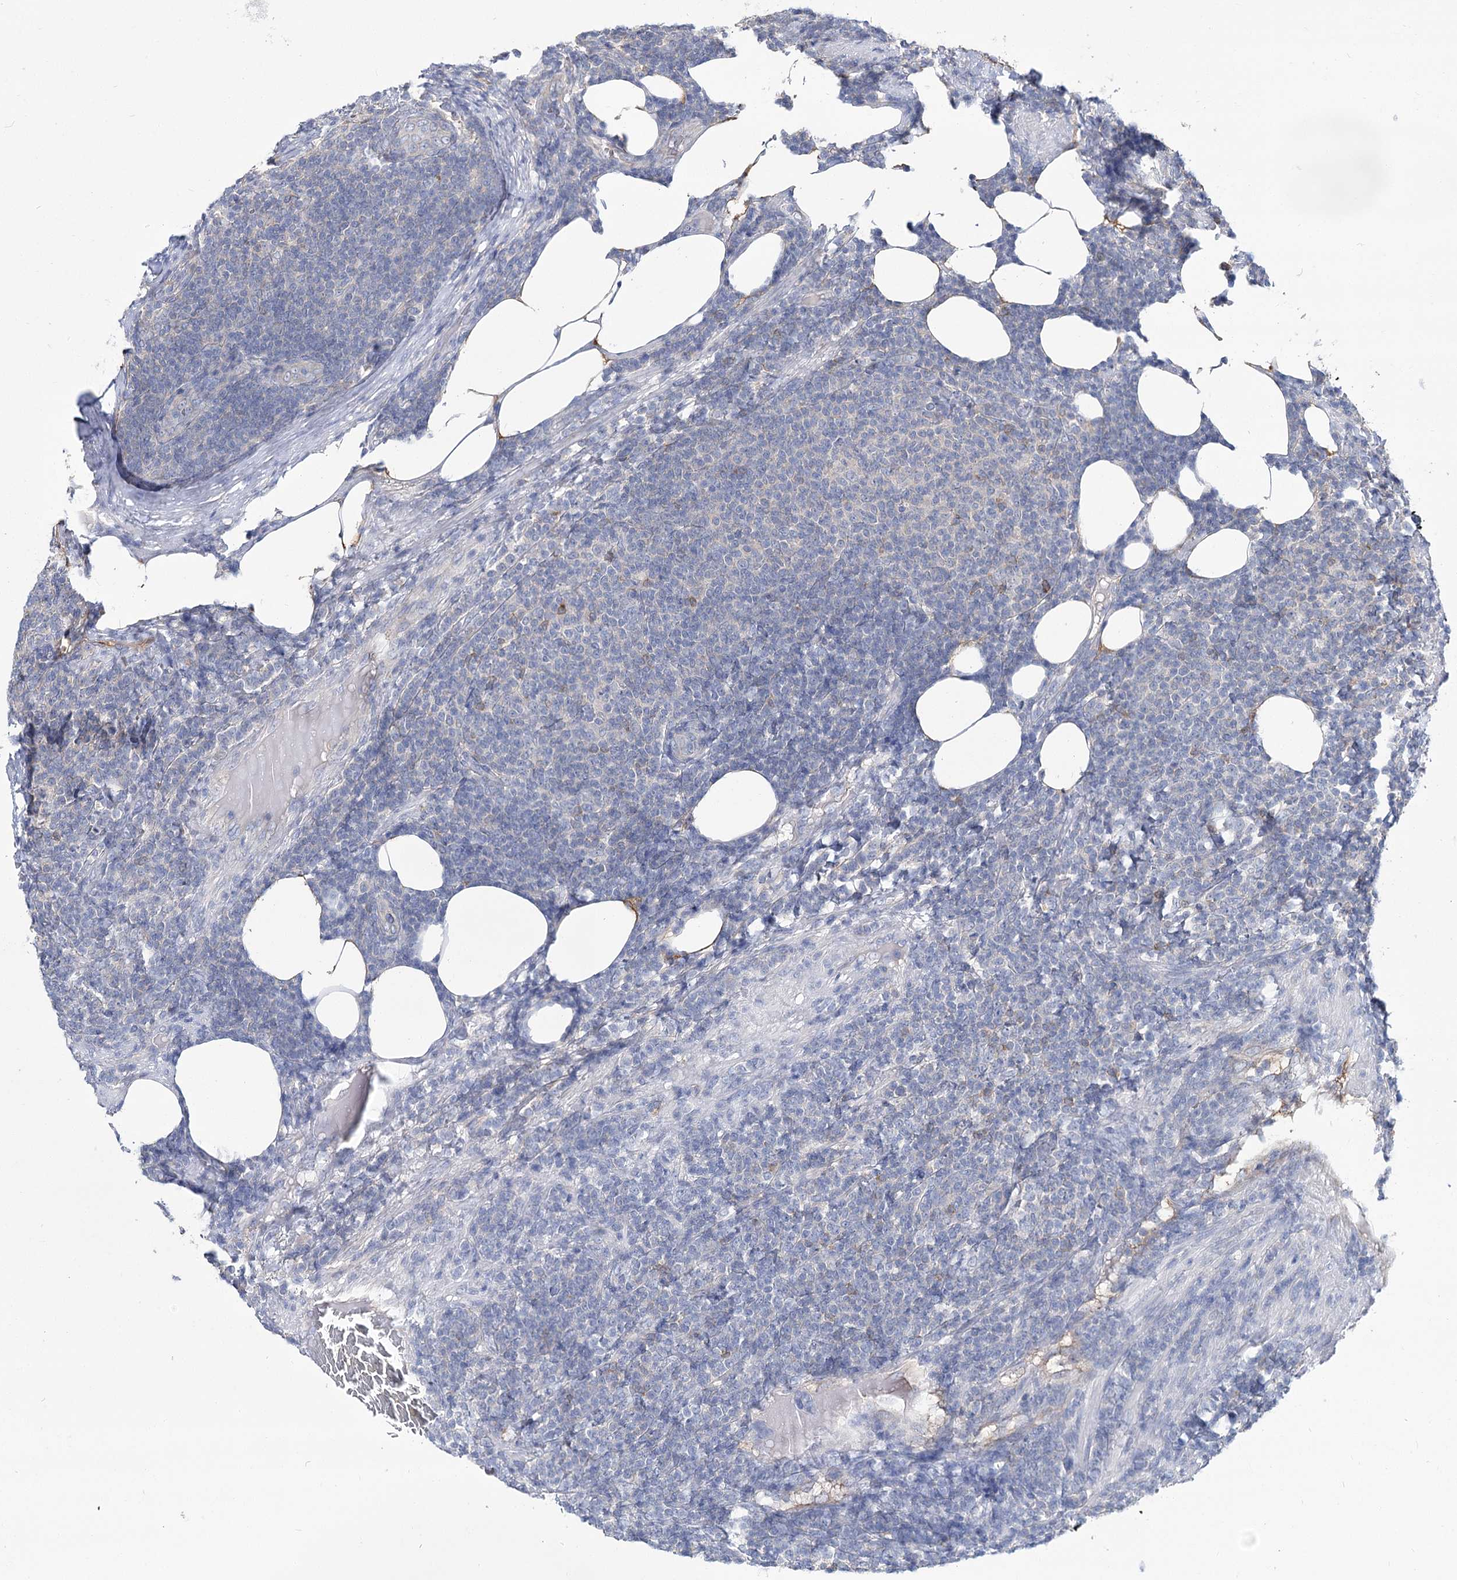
{"staining": {"intensity": "negative", "quantity": "none", "location": "none"}, "tissue": "lymphoma", "cell_type": "Tumor cells", "image_type": "cancer", "snomed": [{"axis": "morphology", "description": "Malignant lymphoma, non-Hodgkin's type, Low grade"}, {"axis": "topography", "description": "Lymph node"}], "caption": "This is an IHC micrograph of human low-grade malignant lymphoma, non-Hodgkin's type. There is no expression in tumor cells.", "gene": "UGP2", "patient": {"sex": "male", "age": 66}}